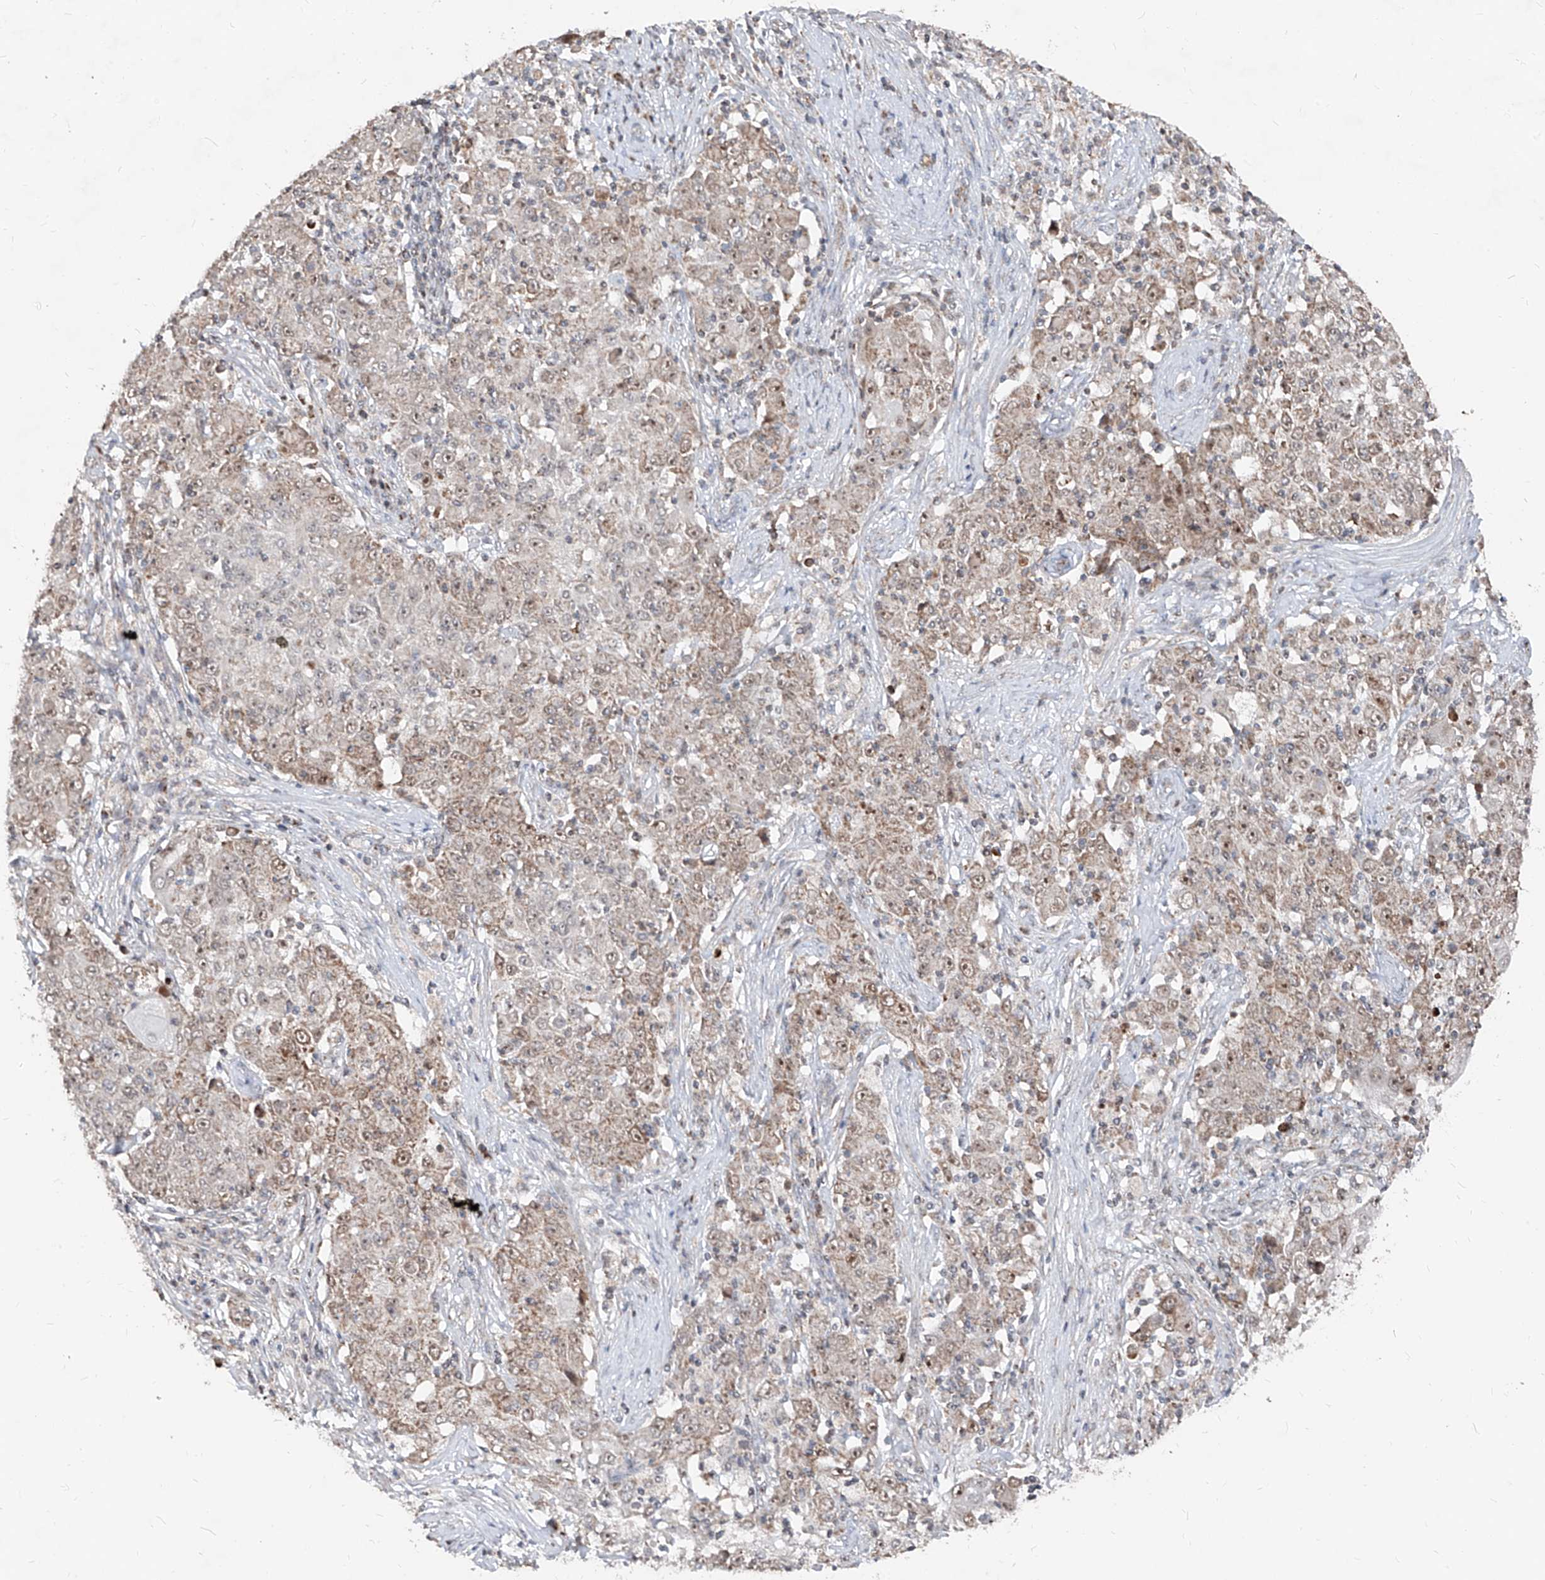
{"staining": {"intensity": "weak", "quantity": ">75%", "location": "cytoplasmic/membranous,nuclear"}, "tissue": "ovarian cancer", "cell_type": "Tumor cells", "image_type": "cancer", "snomed": [{"axis": "morphology", "description": "Carcinoma, endometroid"}, {"axis": "topography", "description": "Ovary"}], "caption": "This is an image of IHC staining of ovarian endometroid carcinoma, which shows weak staining in the cytoplasmic/membranous and nuclear of tumor cells.", "gene": "NDUFB3", "patient": {"sex": "female", "age": 42}}